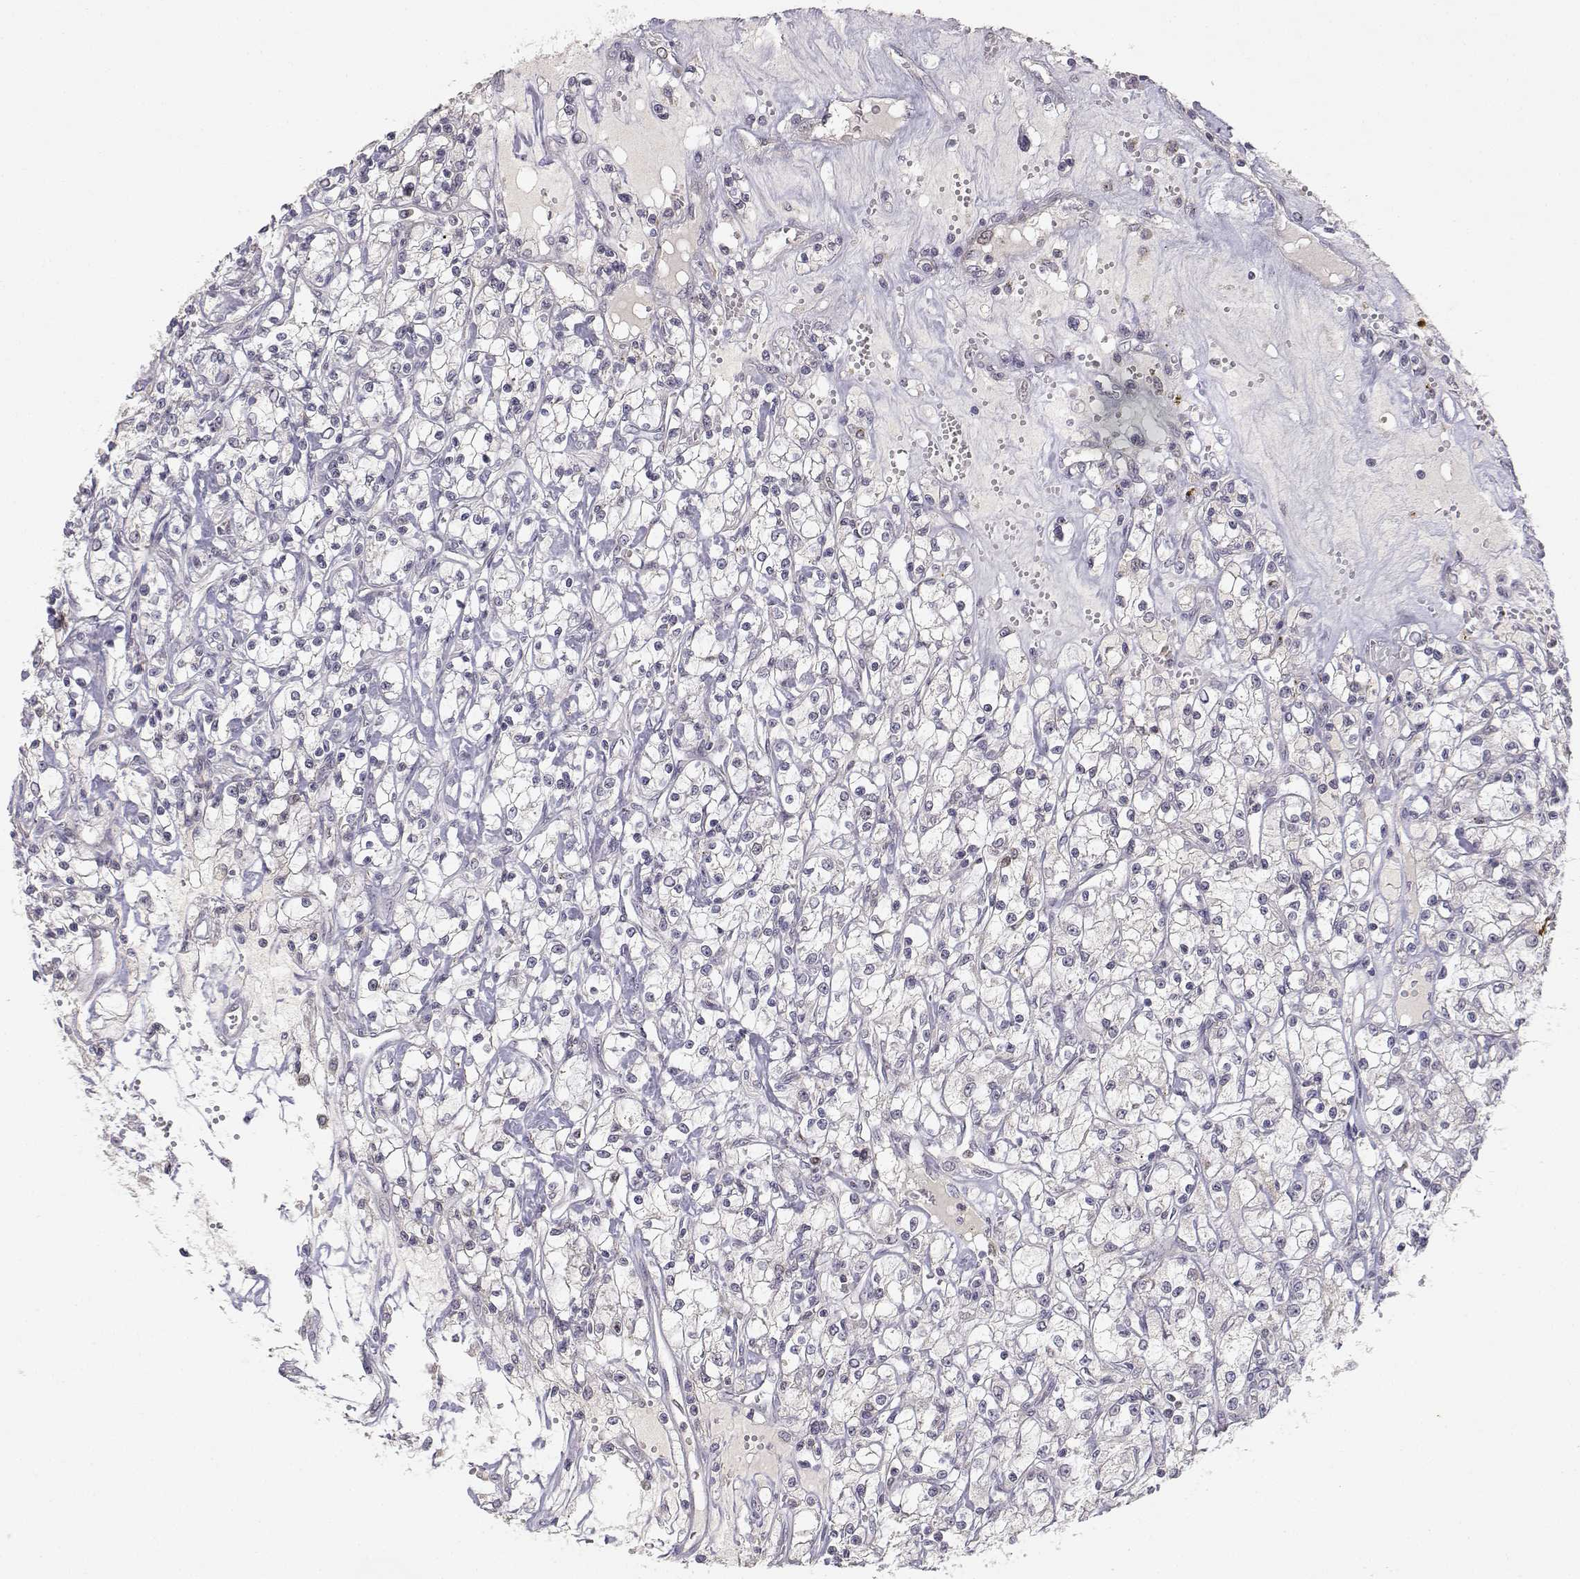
{"staining": {"intensity": "negative", "quantity": "none", "location": "none"}, "tissue": "renal cancer", "cell_type": "Tumor cells", "image_type": "cancer", "snomed": [{"axis": "morphology", "description": "Adenocarcinoma, NOS"}, {"axis": "topography", "description": "Kidney"}], "caption": "Immunohistochemistry (IHC) micrograph of neoplastic tissue: human renal cancer stained with DAB shows no significant protein positivity in tumor cells. The staining is performed using DAB brown chromogen with nuclei counter-stained in using hematoxylin.", "gene": "RAD51", "patient": {"sex": "female", "age": 59}}